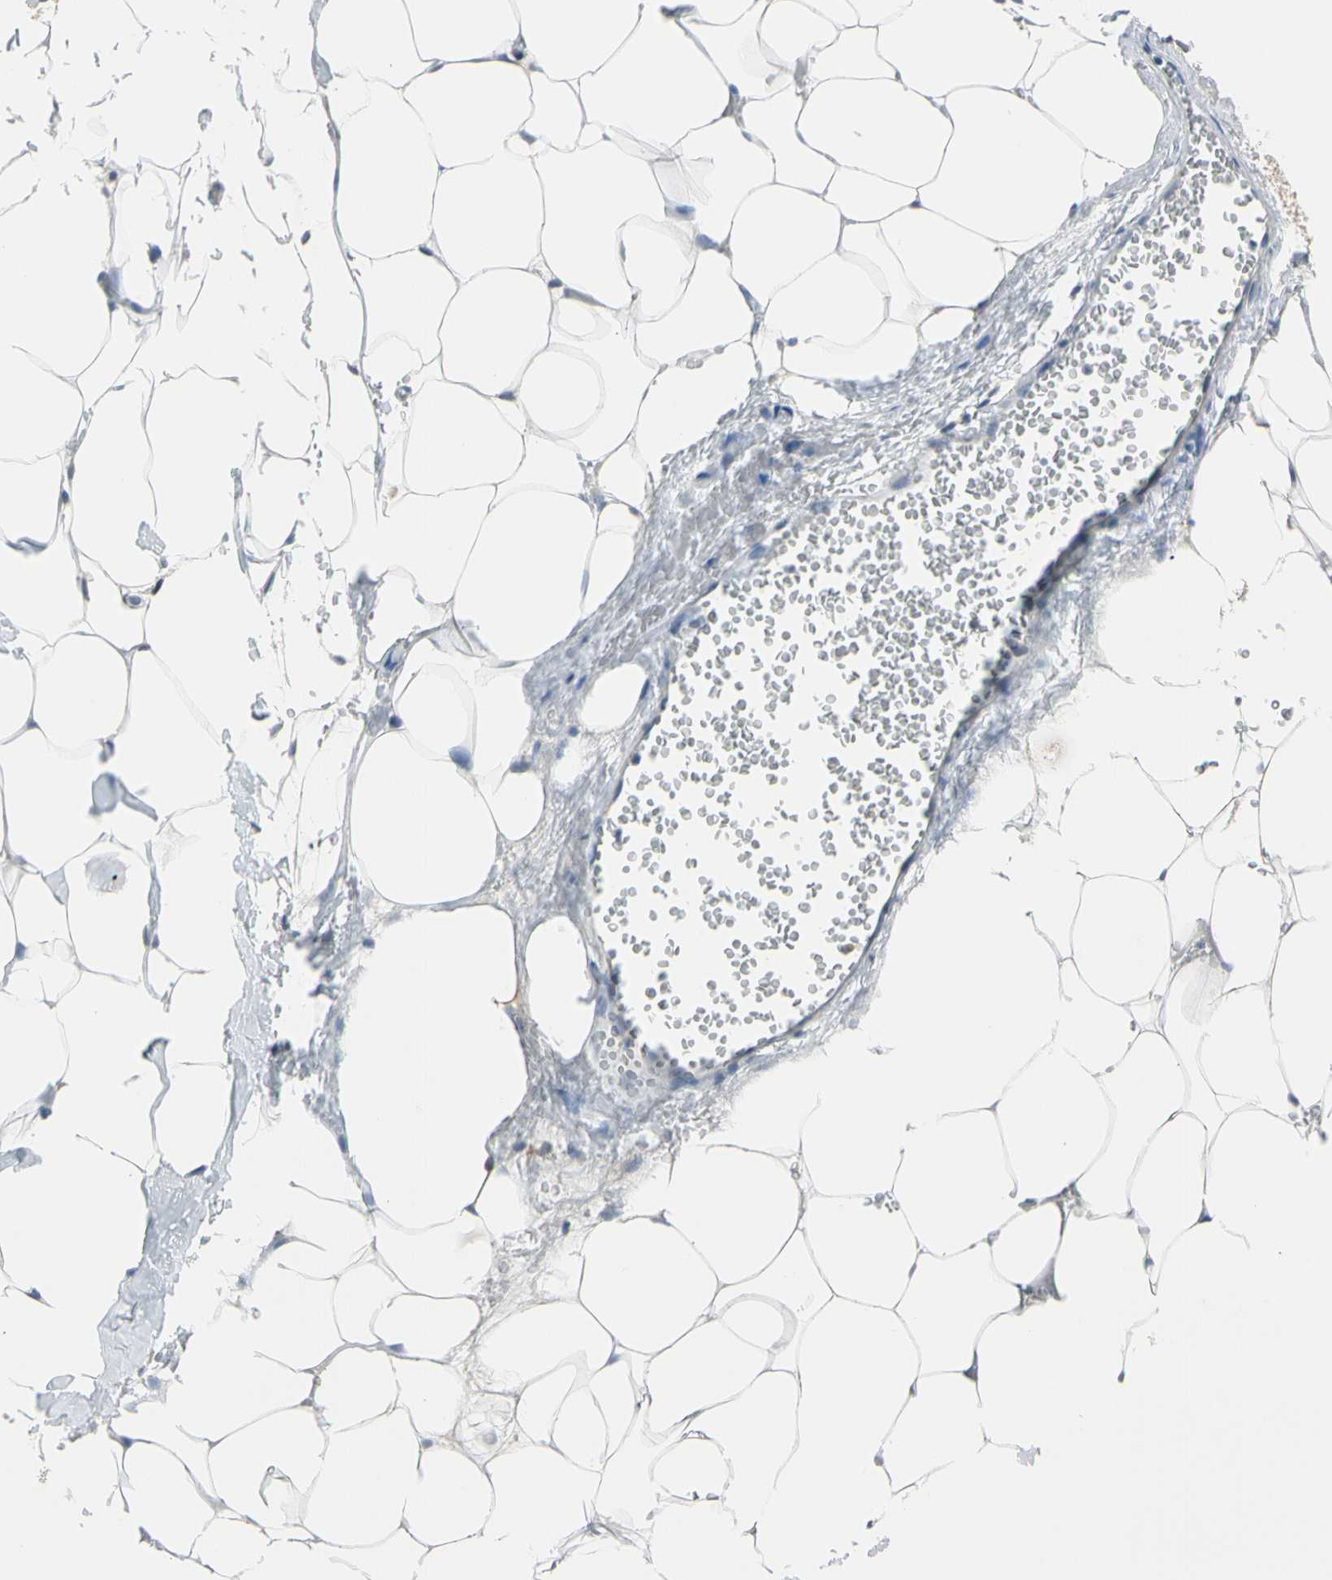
{"staining": {"intensity": "negative", "quantity": "none", "location": "none"}, "tissue": "adipose tissue", "cell_type": "Adipocytes", "image_type": "normal", "snomed": [{"axis": "morphology", "description": "Normal tissue, NOS"}, {"axis": "topography", "description": "Breast"}, {"axis": "topography", "description": "Adipose tissue"}], "caption": "DAB immunohistochemical staining of unremarkable human adipose tissue exhibits no significant expression in adipocytes. (Immunohistochemistry, brightfield microscopy, high magnification).", "gene": "MARK1", "patient": {"sex": "female", "age": 25}}